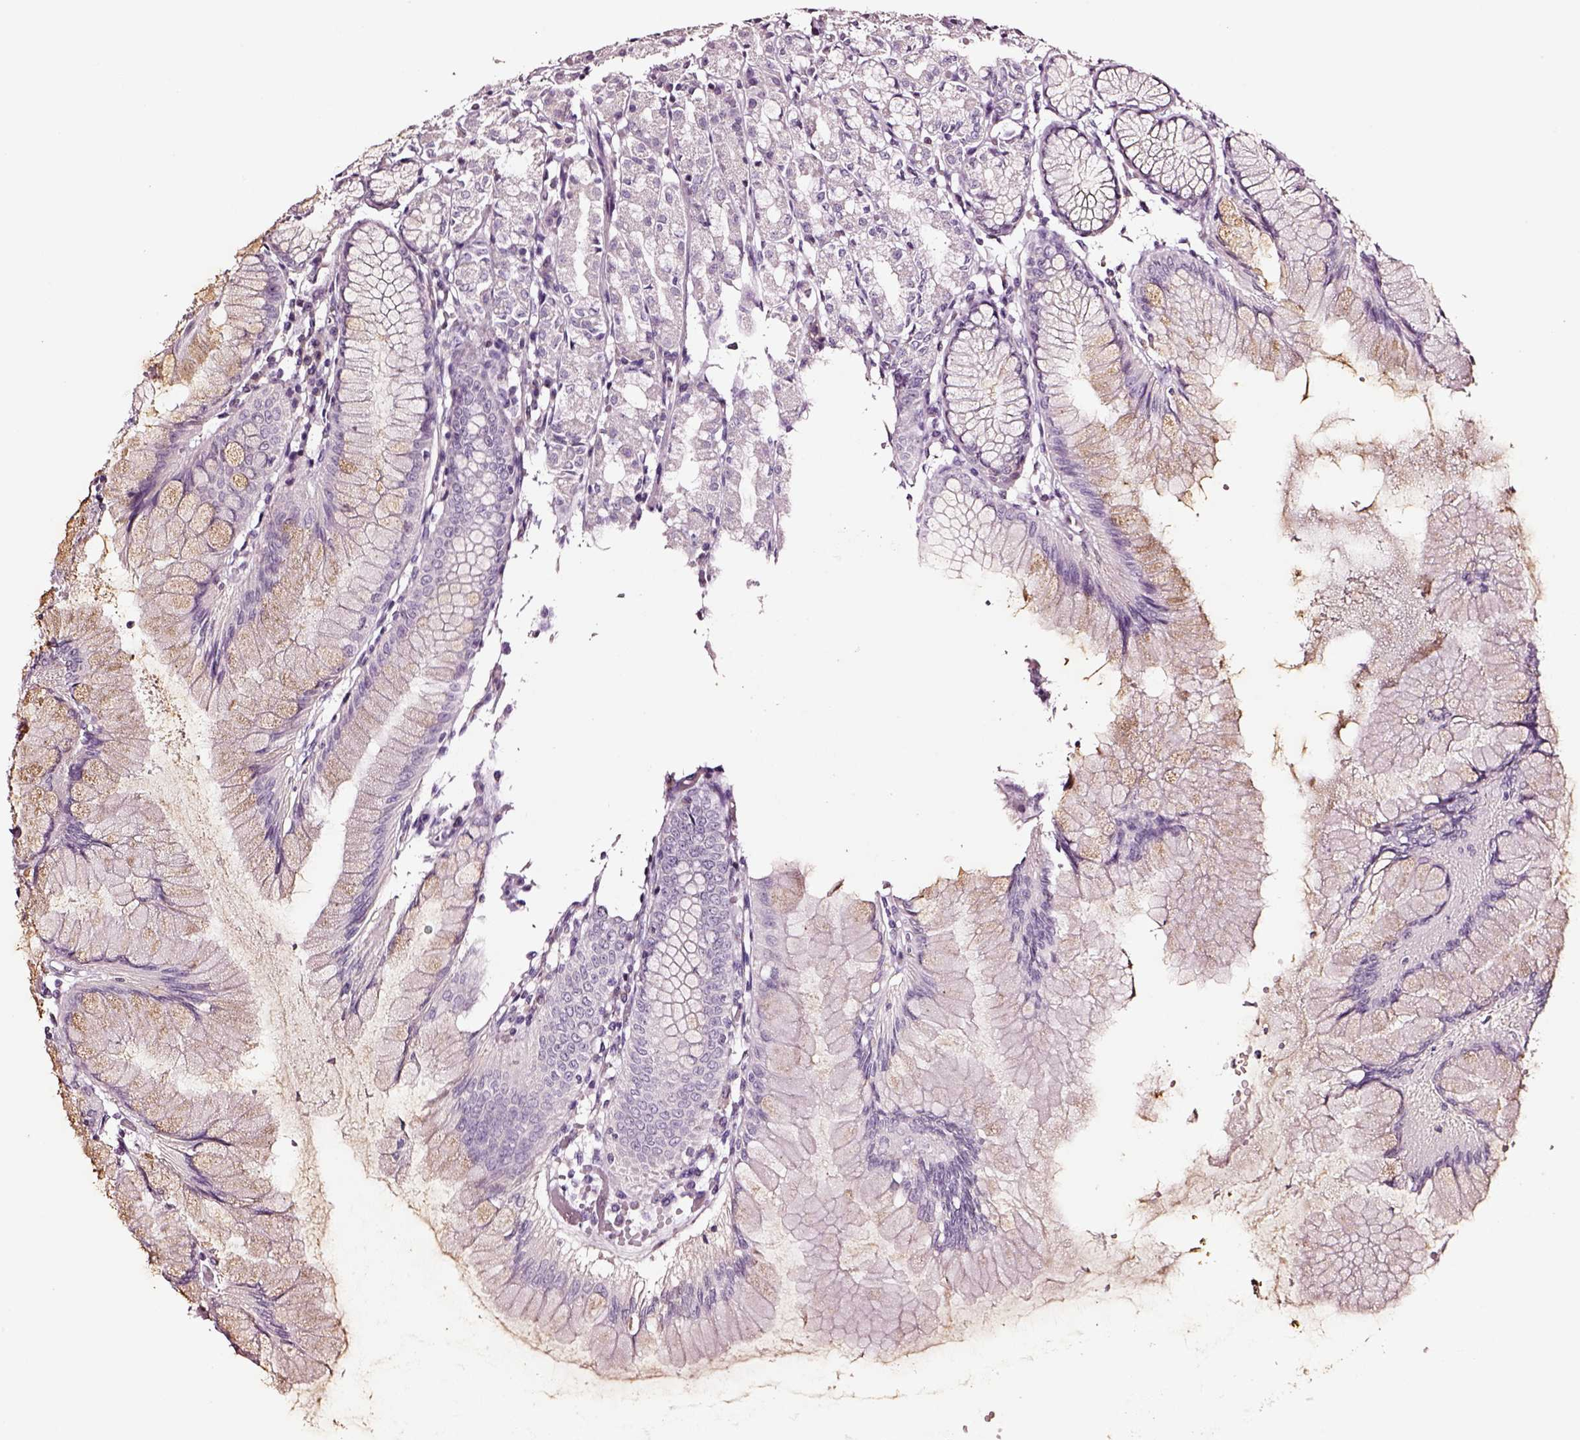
{"staining": {"intensity": "negative", "quantity": "none", "location": "none"}, "tissue": "stomach", "cell_type": "Glandular cells", "image_type": "normal", "snomed": [{"axis": "morphology", "description": "Normal tissue, NOS"}, {"axis": "topography", "description": "Stomach"}], "caption": "Immunohistochemistry (IHC) image of benign stomach: stomach stained with DAB (3,3'-diaminobenzidine) displays no significant protein positivity in glandular cells. (Stains: DAB immunohistochemistry (IHC) with hematoxylin counter stain, Microscopy: brightfield microscopy at high magnification).", "gene": "SMIM17", "patient": {"sex": "female", "age": 57}}